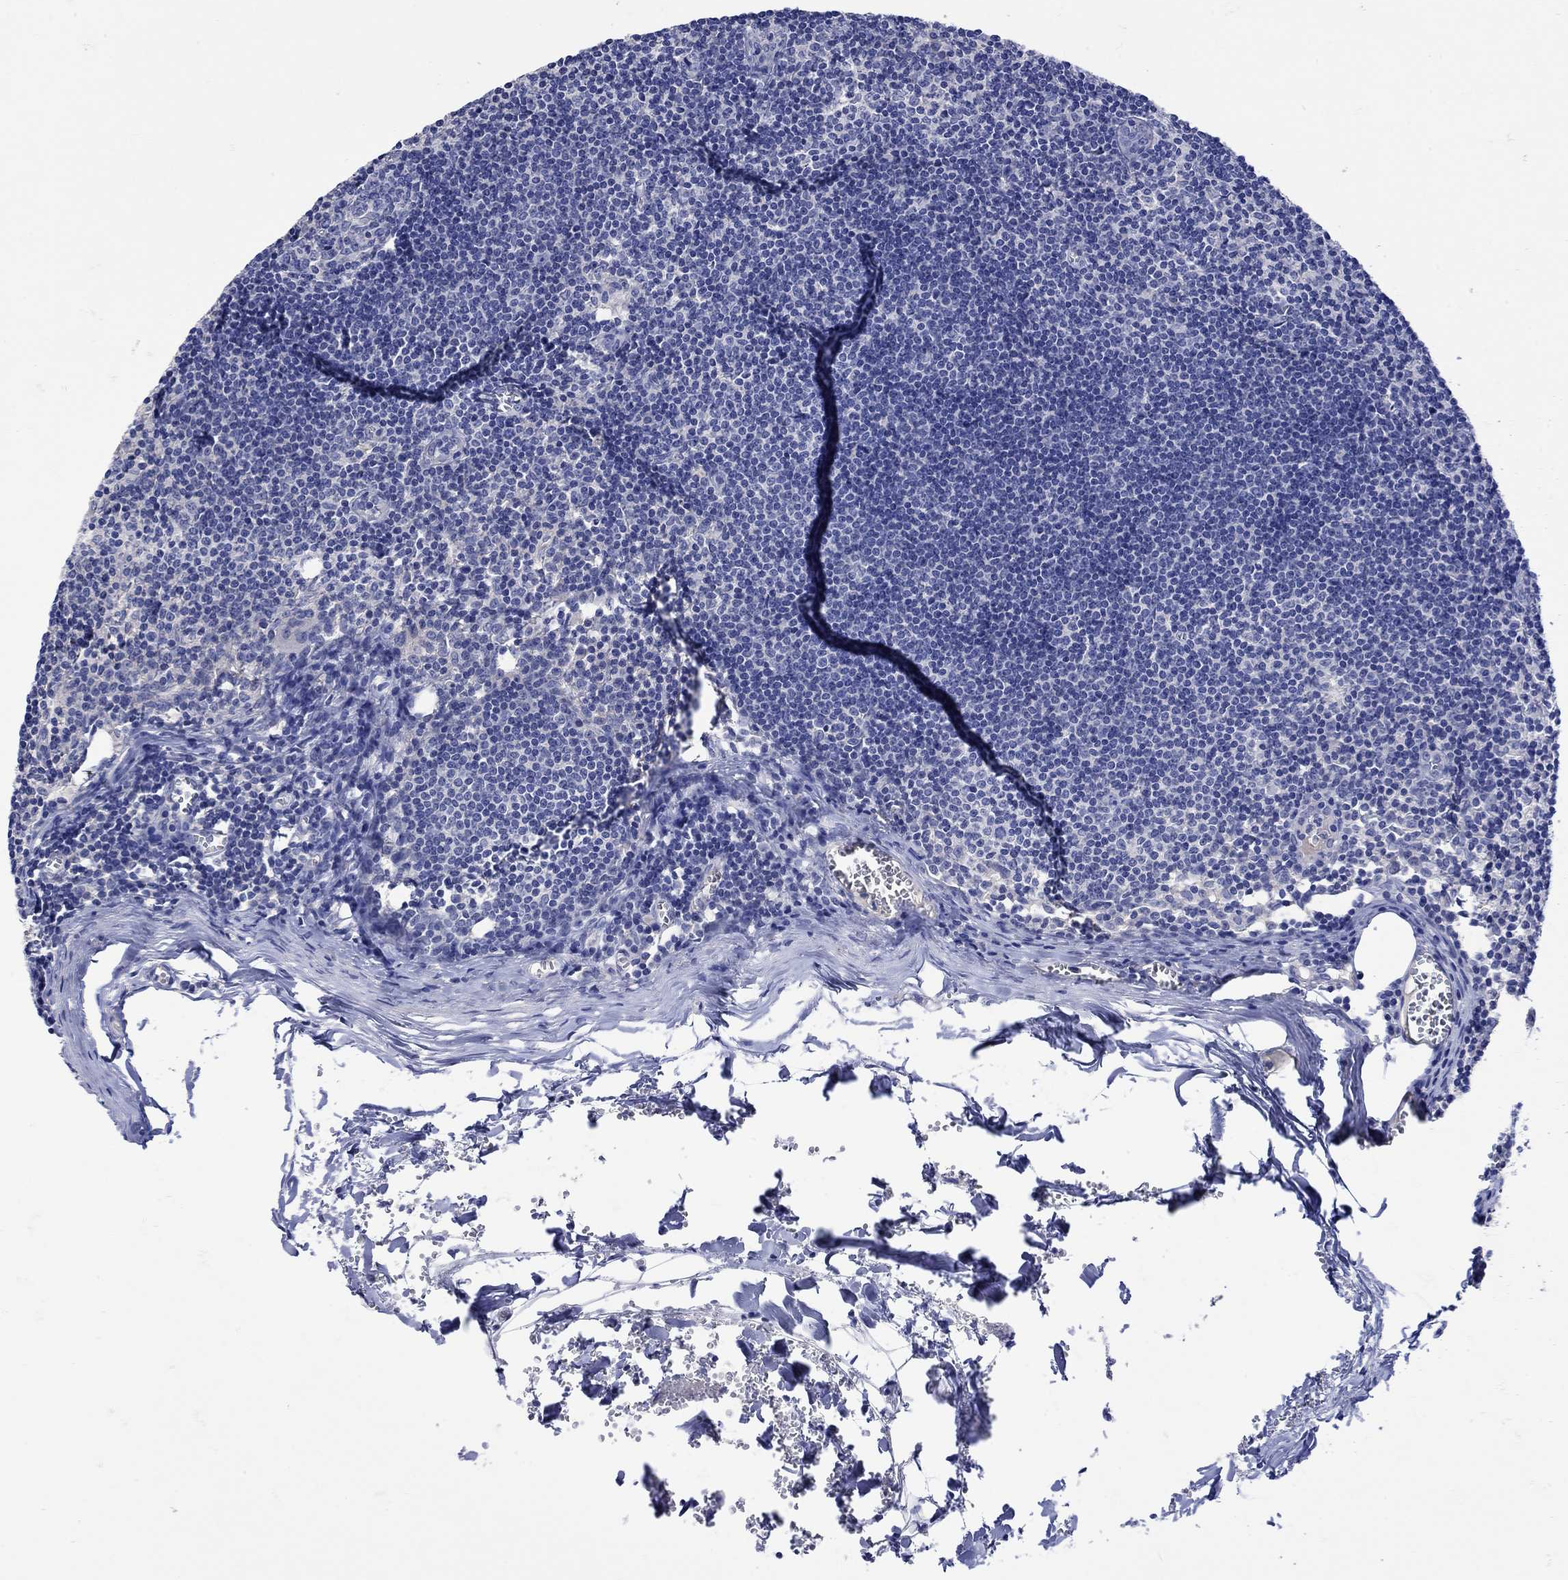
{"staining": {"intensity": "negative", "quantity": "none", "location": "none"}, "tissue": "lymph node", "cell_type": "Germinal center cells", "image_type": "normal", "snomed": [{"axis": "morphology", "description": "Normal tissue, NOS"}, {"axis": "topography", "description": "Lymph node"}], "caption": "Immunohistochemical staining of unremarkable human lymph node reveals no significant positivity in germinal center cells.", "gene": "MSI1", "patient": {"sex": "male", "age": 59}}